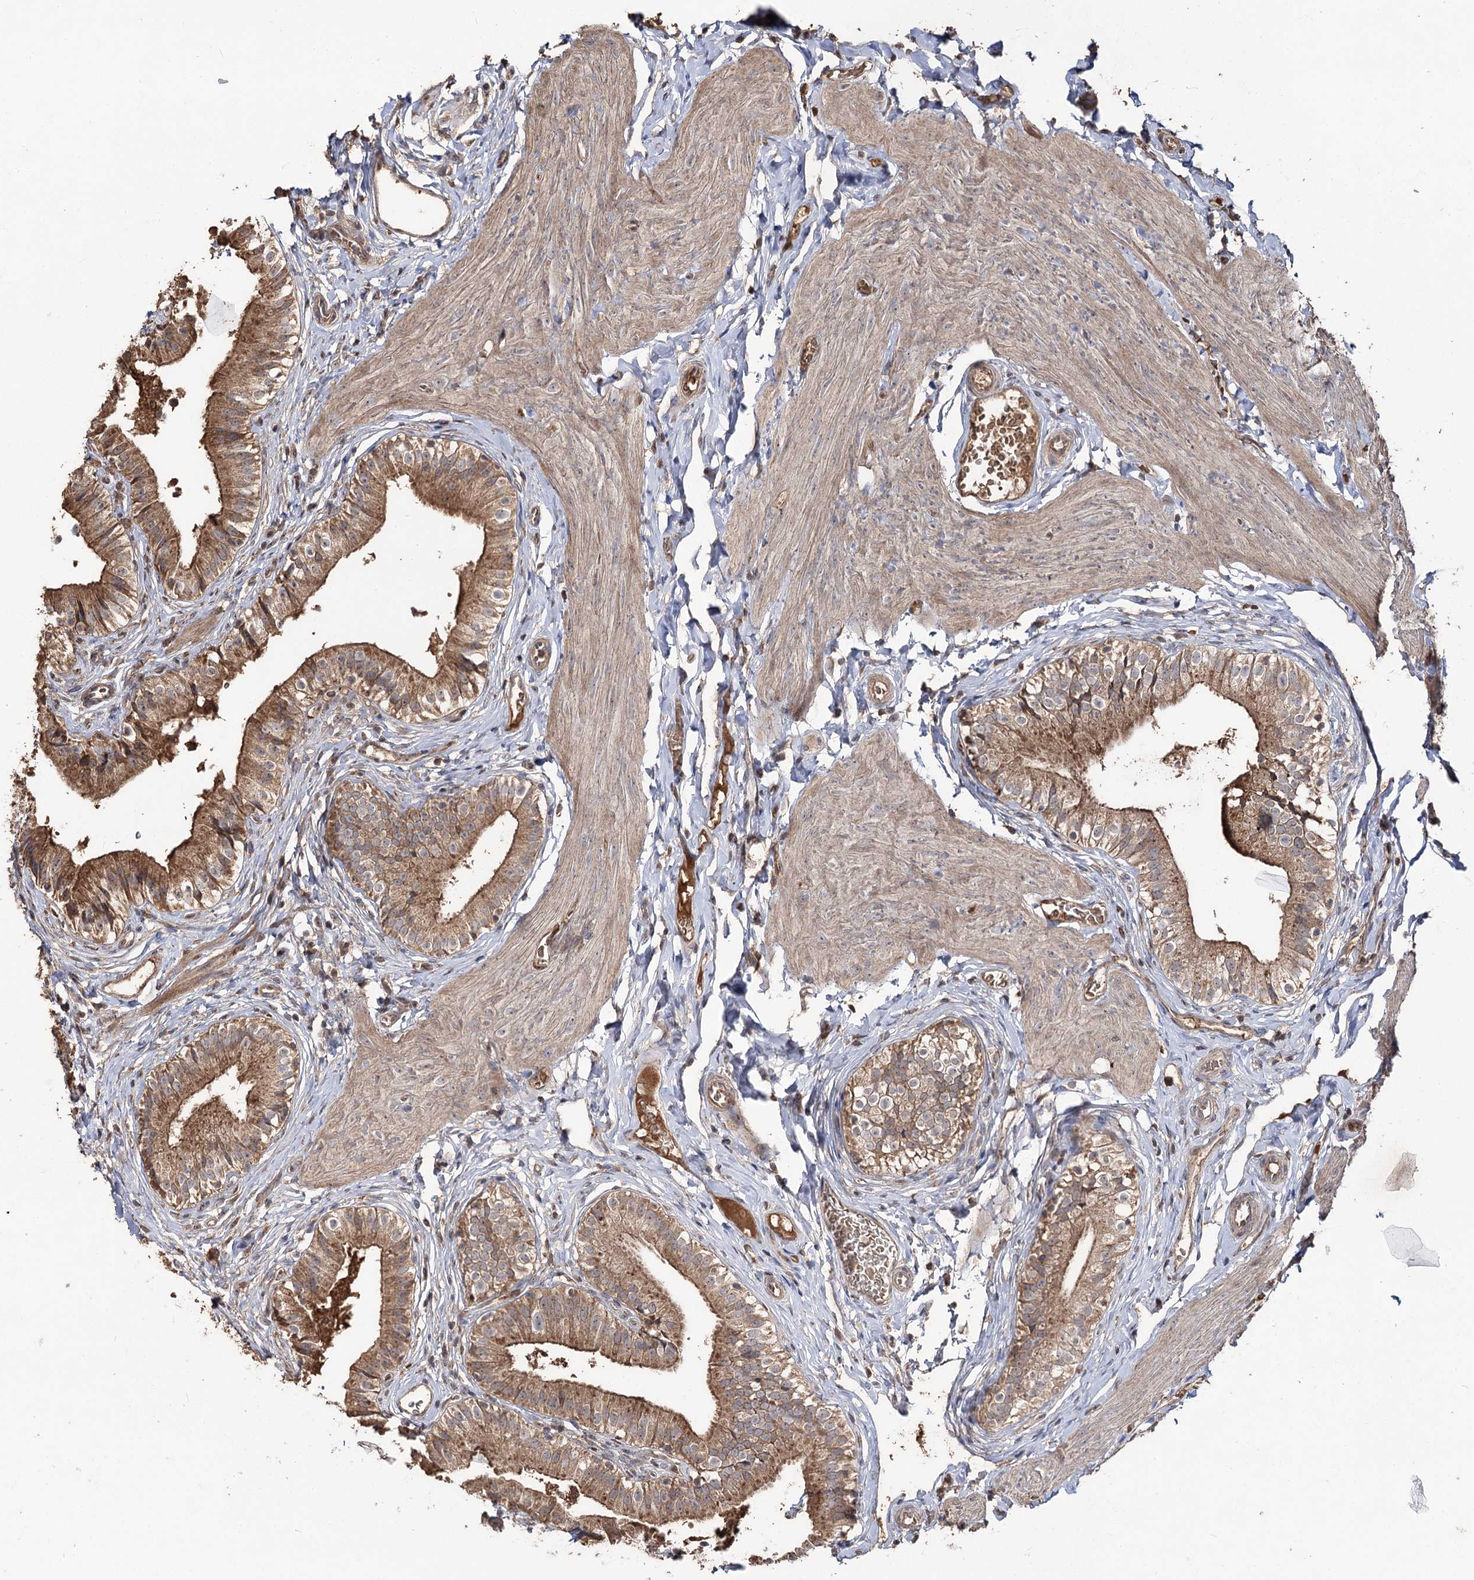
{"staining": {"intensity": "moderate", "quantity": ">75%", "location": "cytoplasmic/membranous,nuclear"}, "tissue": "gallbladder", "cell_type": "Glandular cells", "image_type": "normal", "snomed": [{"axis": "morphology", "description": "Normal tissue, NOS"}, {"axis": "topography", "description": "Gallbladder"}], "caption": "Gallbladder stained with IHC reveals moderate cytoplasmic/membranous,nuclear staining in about >75% of glandular cells. (Brightfield microscopy of DAB IHC at high magnification).", "gene": "FAM53B", "patient": {"sex": "female", "age": 47}}